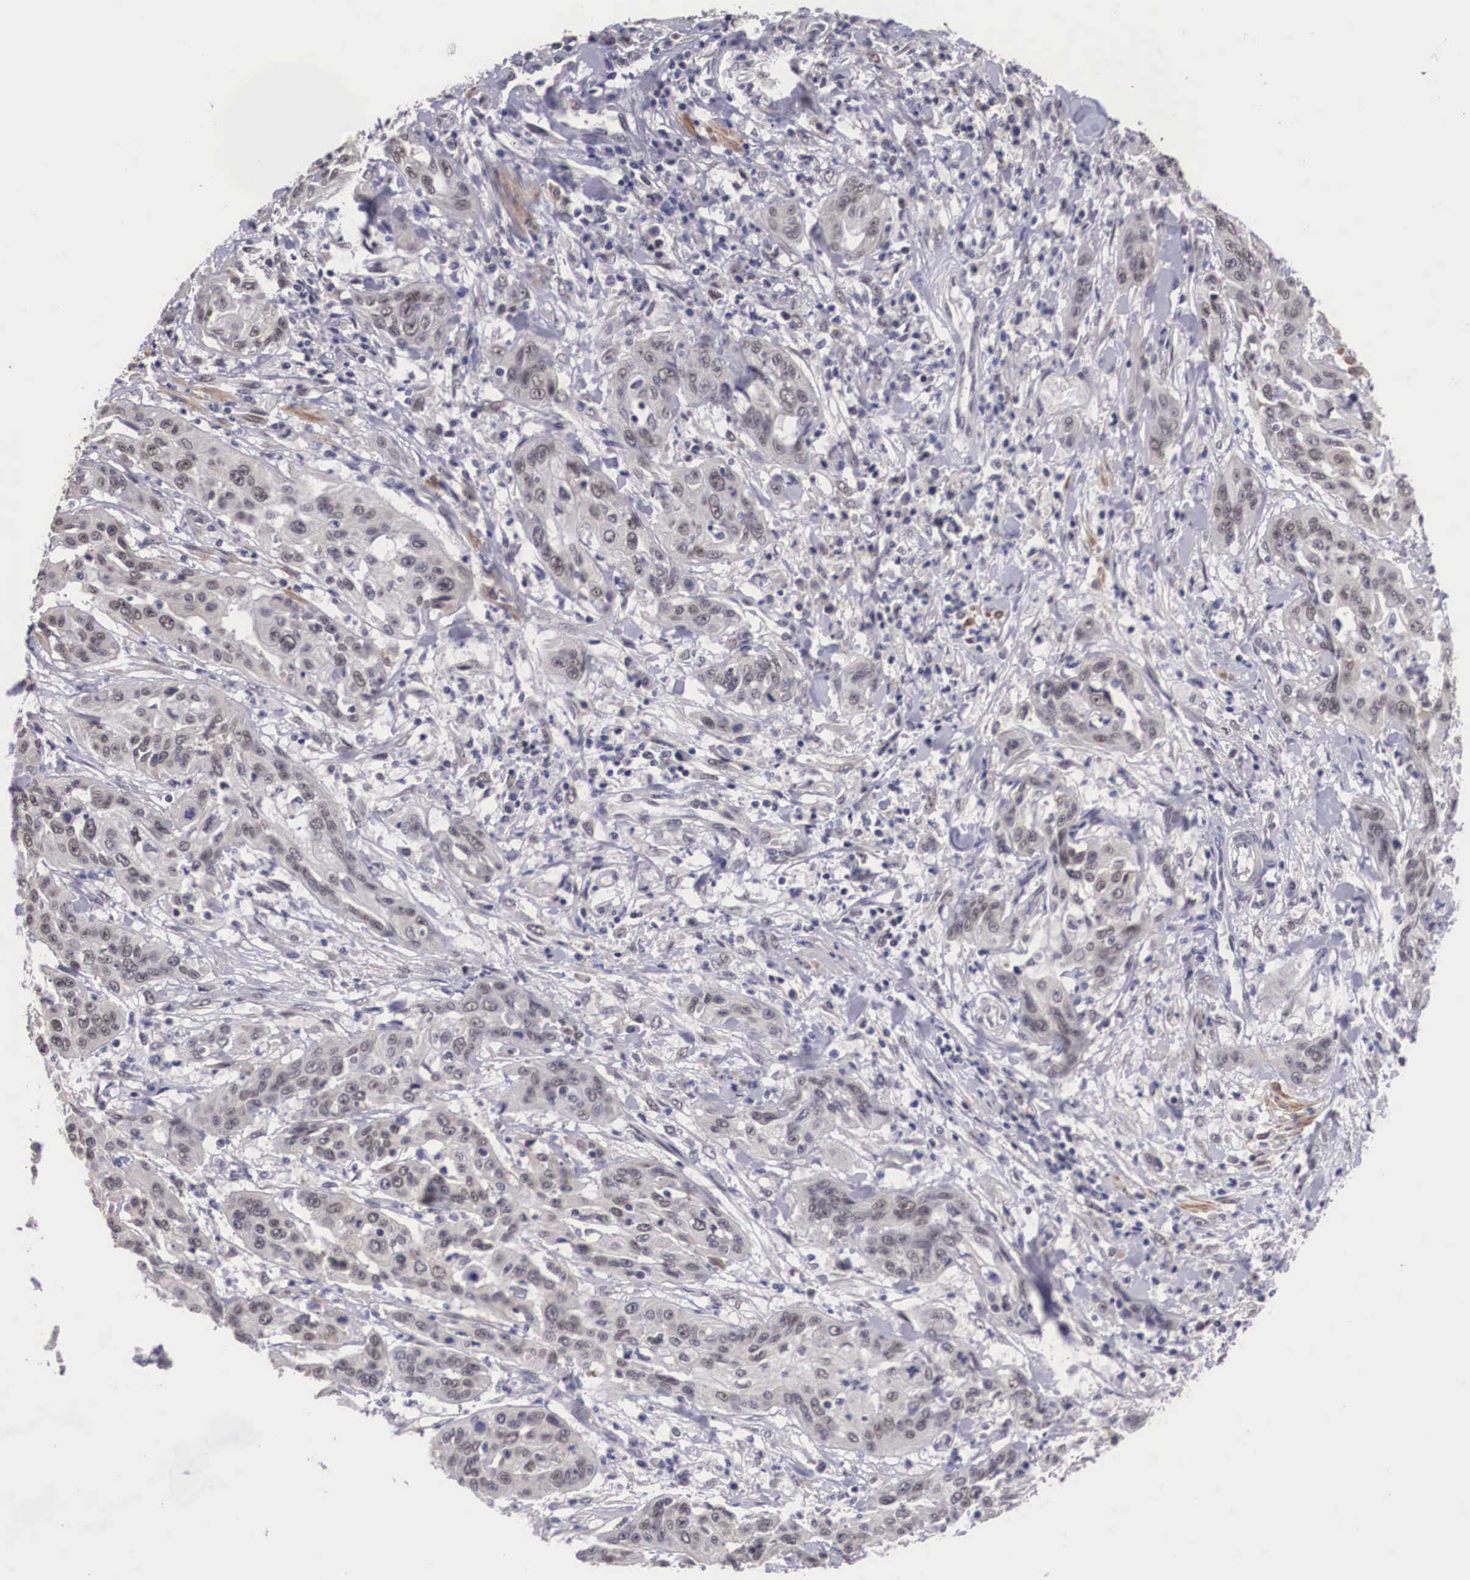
{"staining": {"intensity": "weak", "quantity": "25%-75%", "location": "nuclear"}, "tissue": "cervical cancer", "cell_type": "Tumor cells", "image_type": "cancer", "snomed": [{"axis": "morphology", "description": "Squamous cell carcinoma, NOS"}, {"axis": "topography", "description": "Cervix"}], "caption": "Immunohistochemistry of squamous cell carcinoma (cervical) shows low levels of weak nuclear positivity in approximately 25%-75% of tumor cells.", "gene": "ZNF275", "patient": {"sex": "female", "age": 41}}